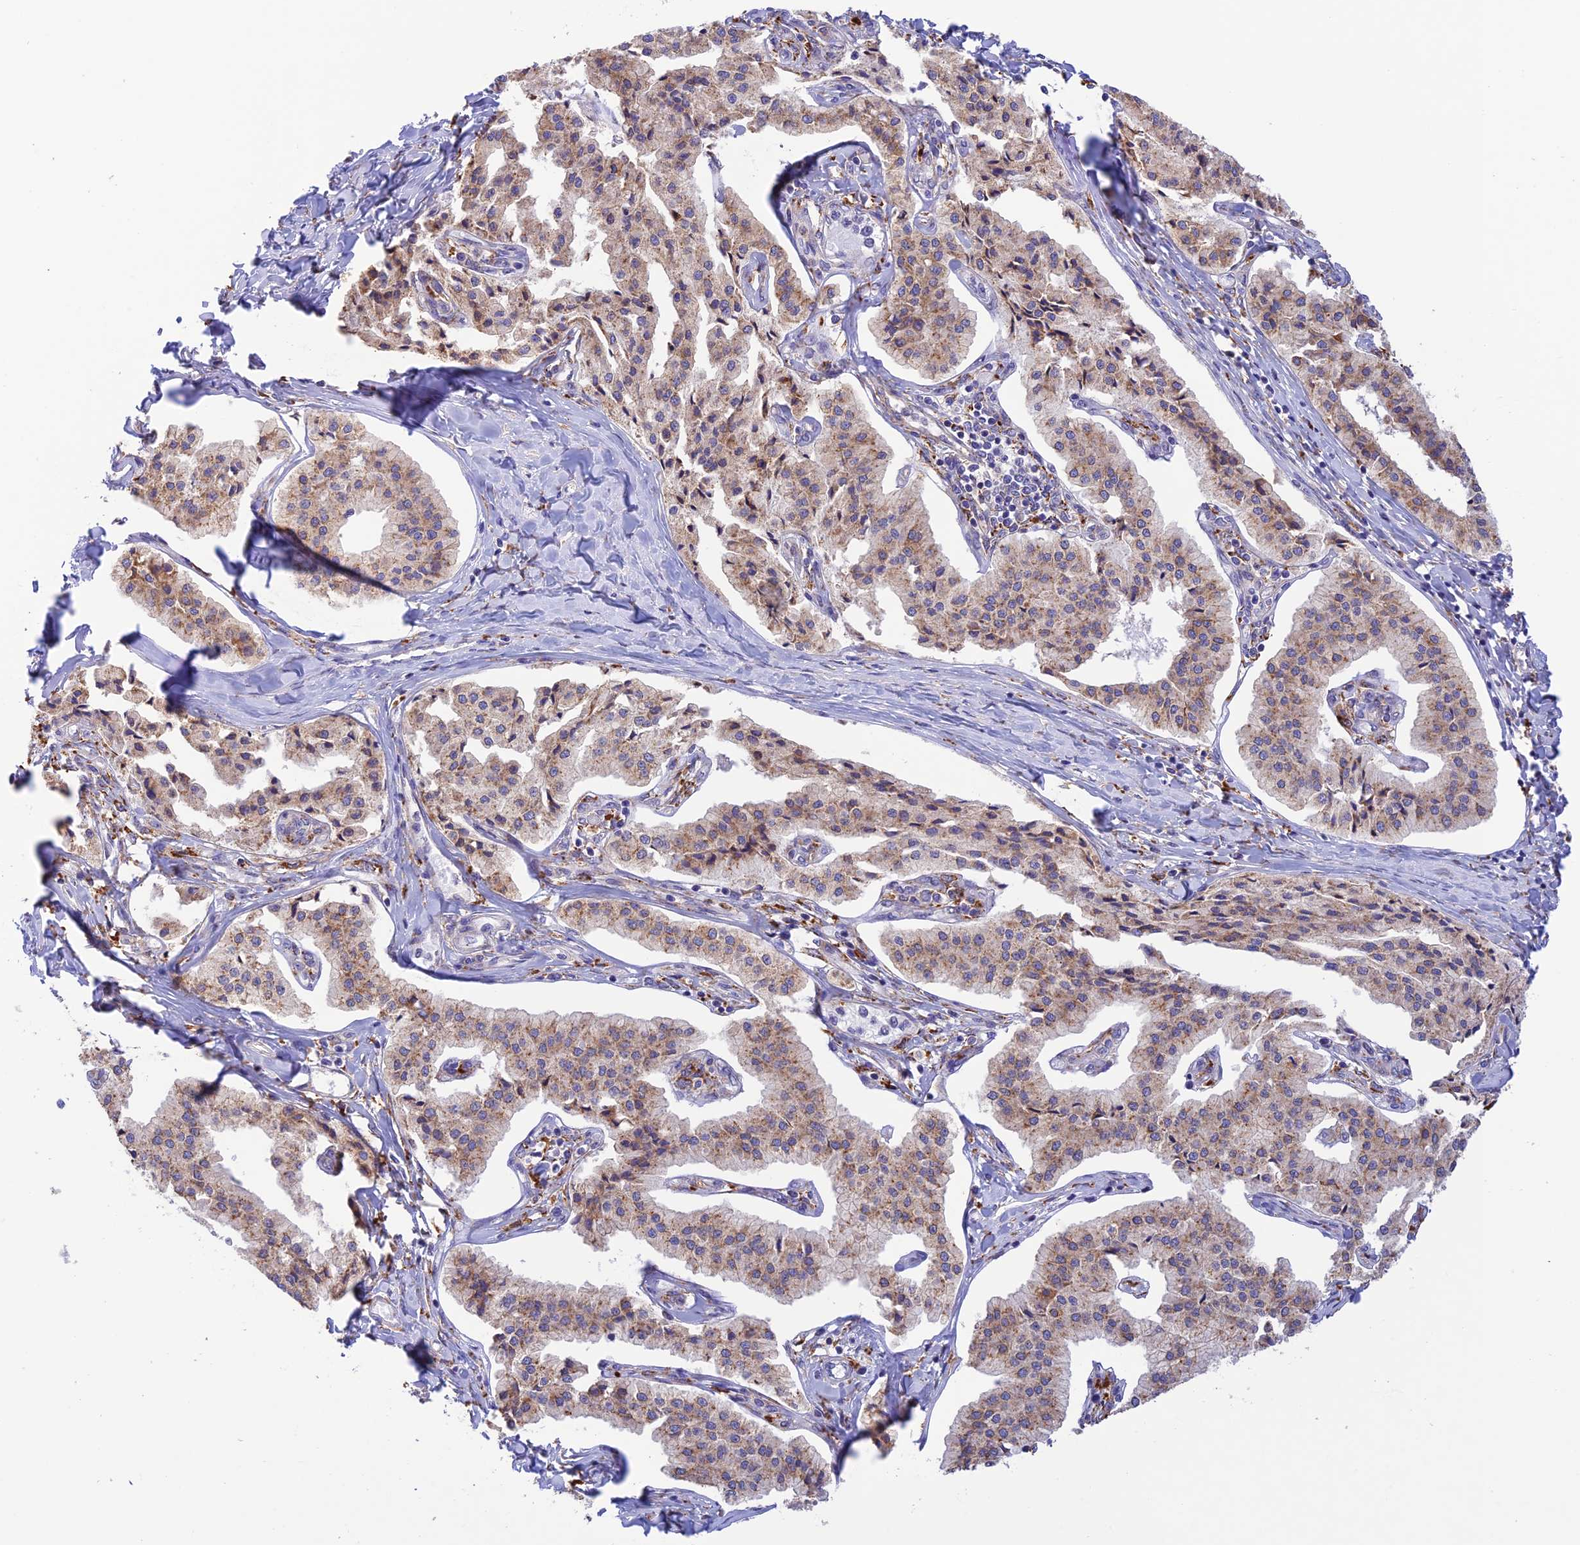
{"staining": {"intensity": "weak", "quantity": ">75%", "location": "cytoplasmic/membranous"}, "tissue": "pancreatic cancer", "cell_type": "Tumor cells", "image_type": "cancer", "snomed": [{"axis": "morphology", "description": "Adenocarcinoma, NOS"}, {"axis": "topography", "description": "Pancreas"}], "caption": "Brown immunohistochemical staining in adenocarcinoma (pancreatic) demonstrates weak cytoplasmic/membranous positivity in about >75% of tumor cells.", "gene": "VKORC1", "patient": {"sex": "female", "age": 50}}